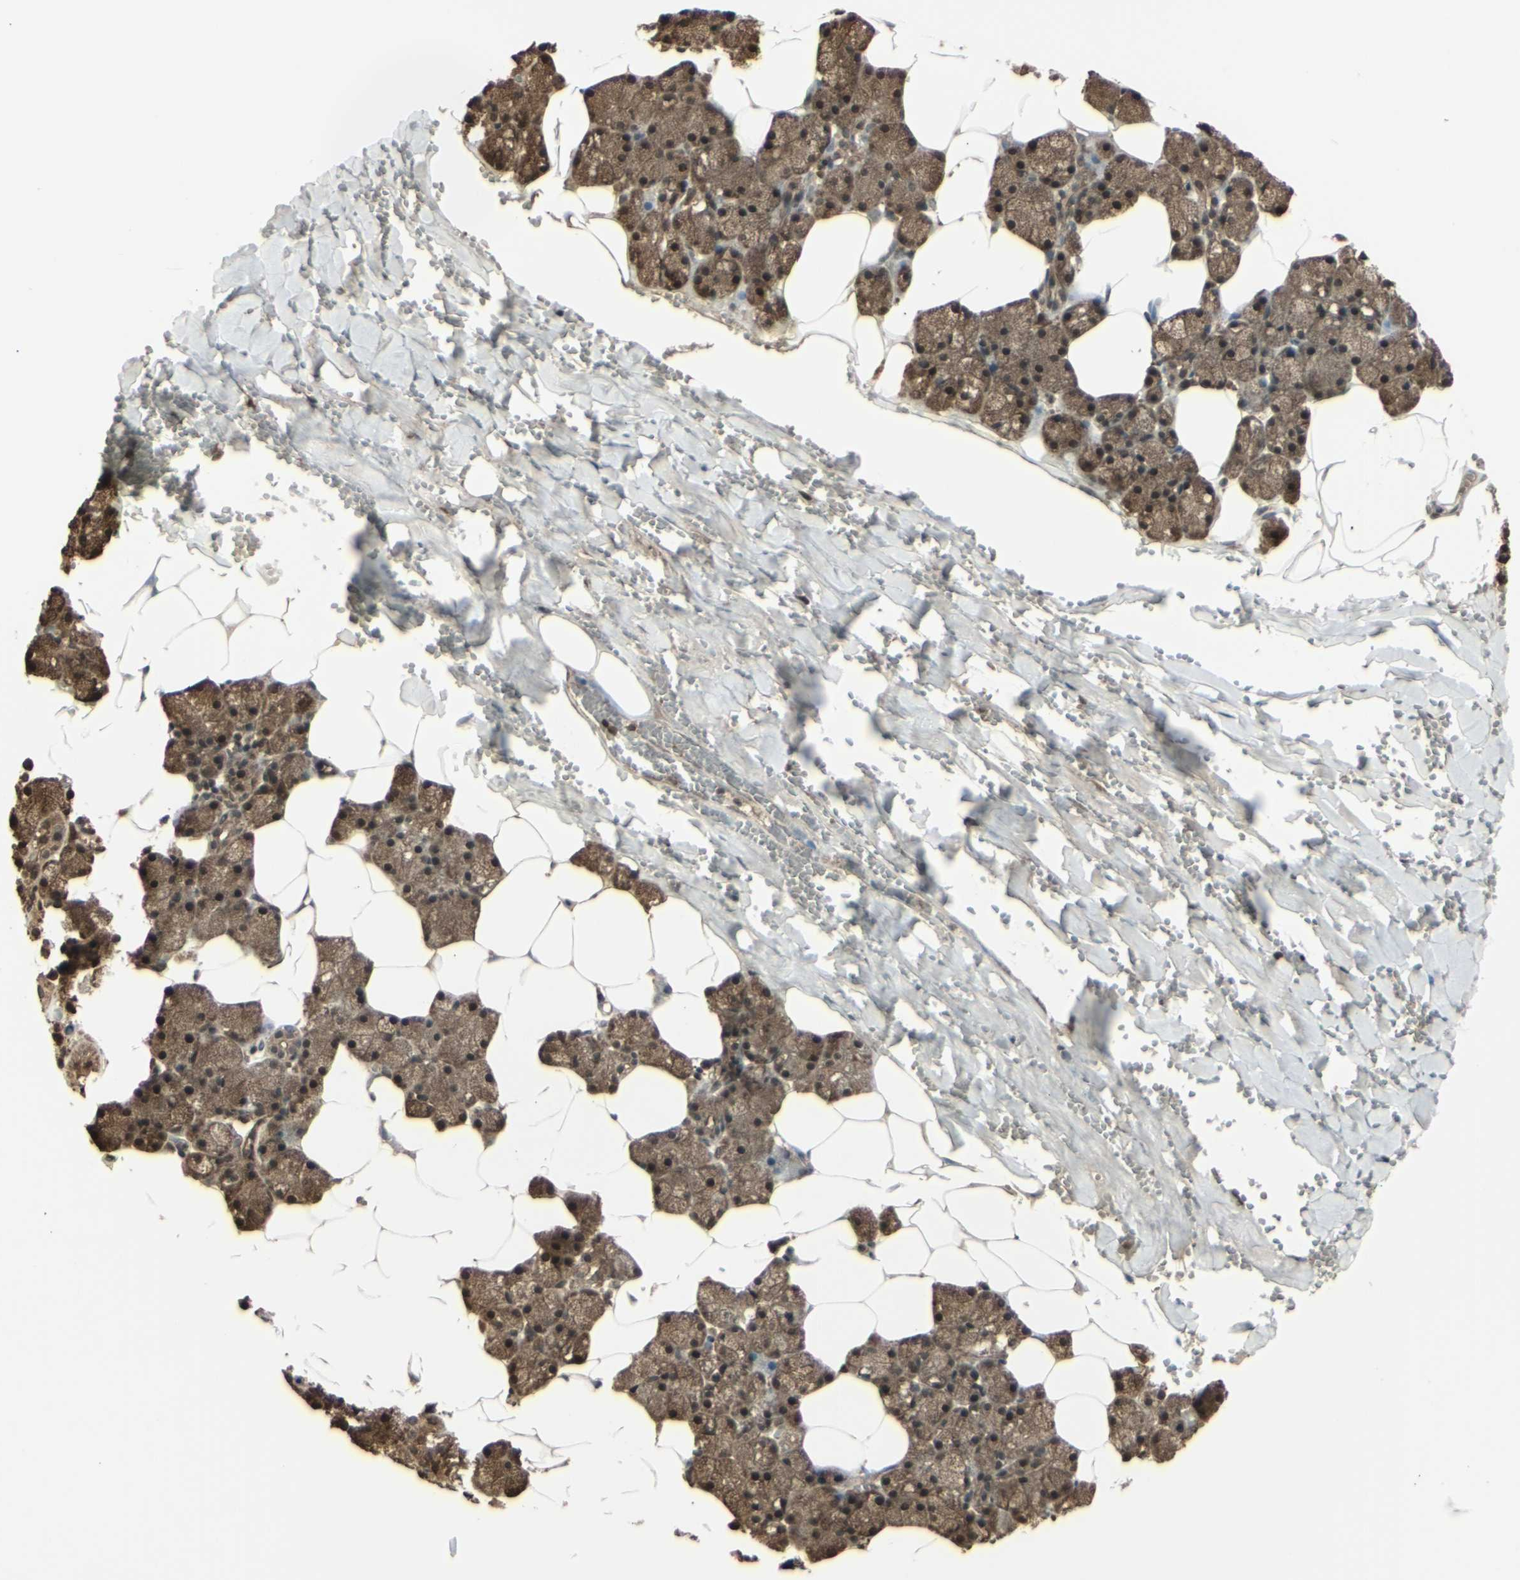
{"staining": {"intensity": "moderate", "quantity": "25%-75%", "location": "cytoplasmic/membranous,nuclear"}, "tissue": "salivary gland", "cell_type": "Glandular cells", "image_type": "normal", "snomed": [{"axis": "morphology", "description": "Normal tissue, NOS"}, {"axis": "topography", "description": "Salivary gland"}], "caption": "DAB (3,3'-diaminobenzidine) immunohistochemical staining of unremarkable salivary gland reveals moderate cytoplasmic/membranous,nuclear protein staining in approximately 25%-75% of glandular cells. (DAB (3,3'-diaminobenzidine) IHC, brown staining for protein, blue staining for nuclei).", "gene": "BLNK", "patient": {"sex": "male", "age": 62}}